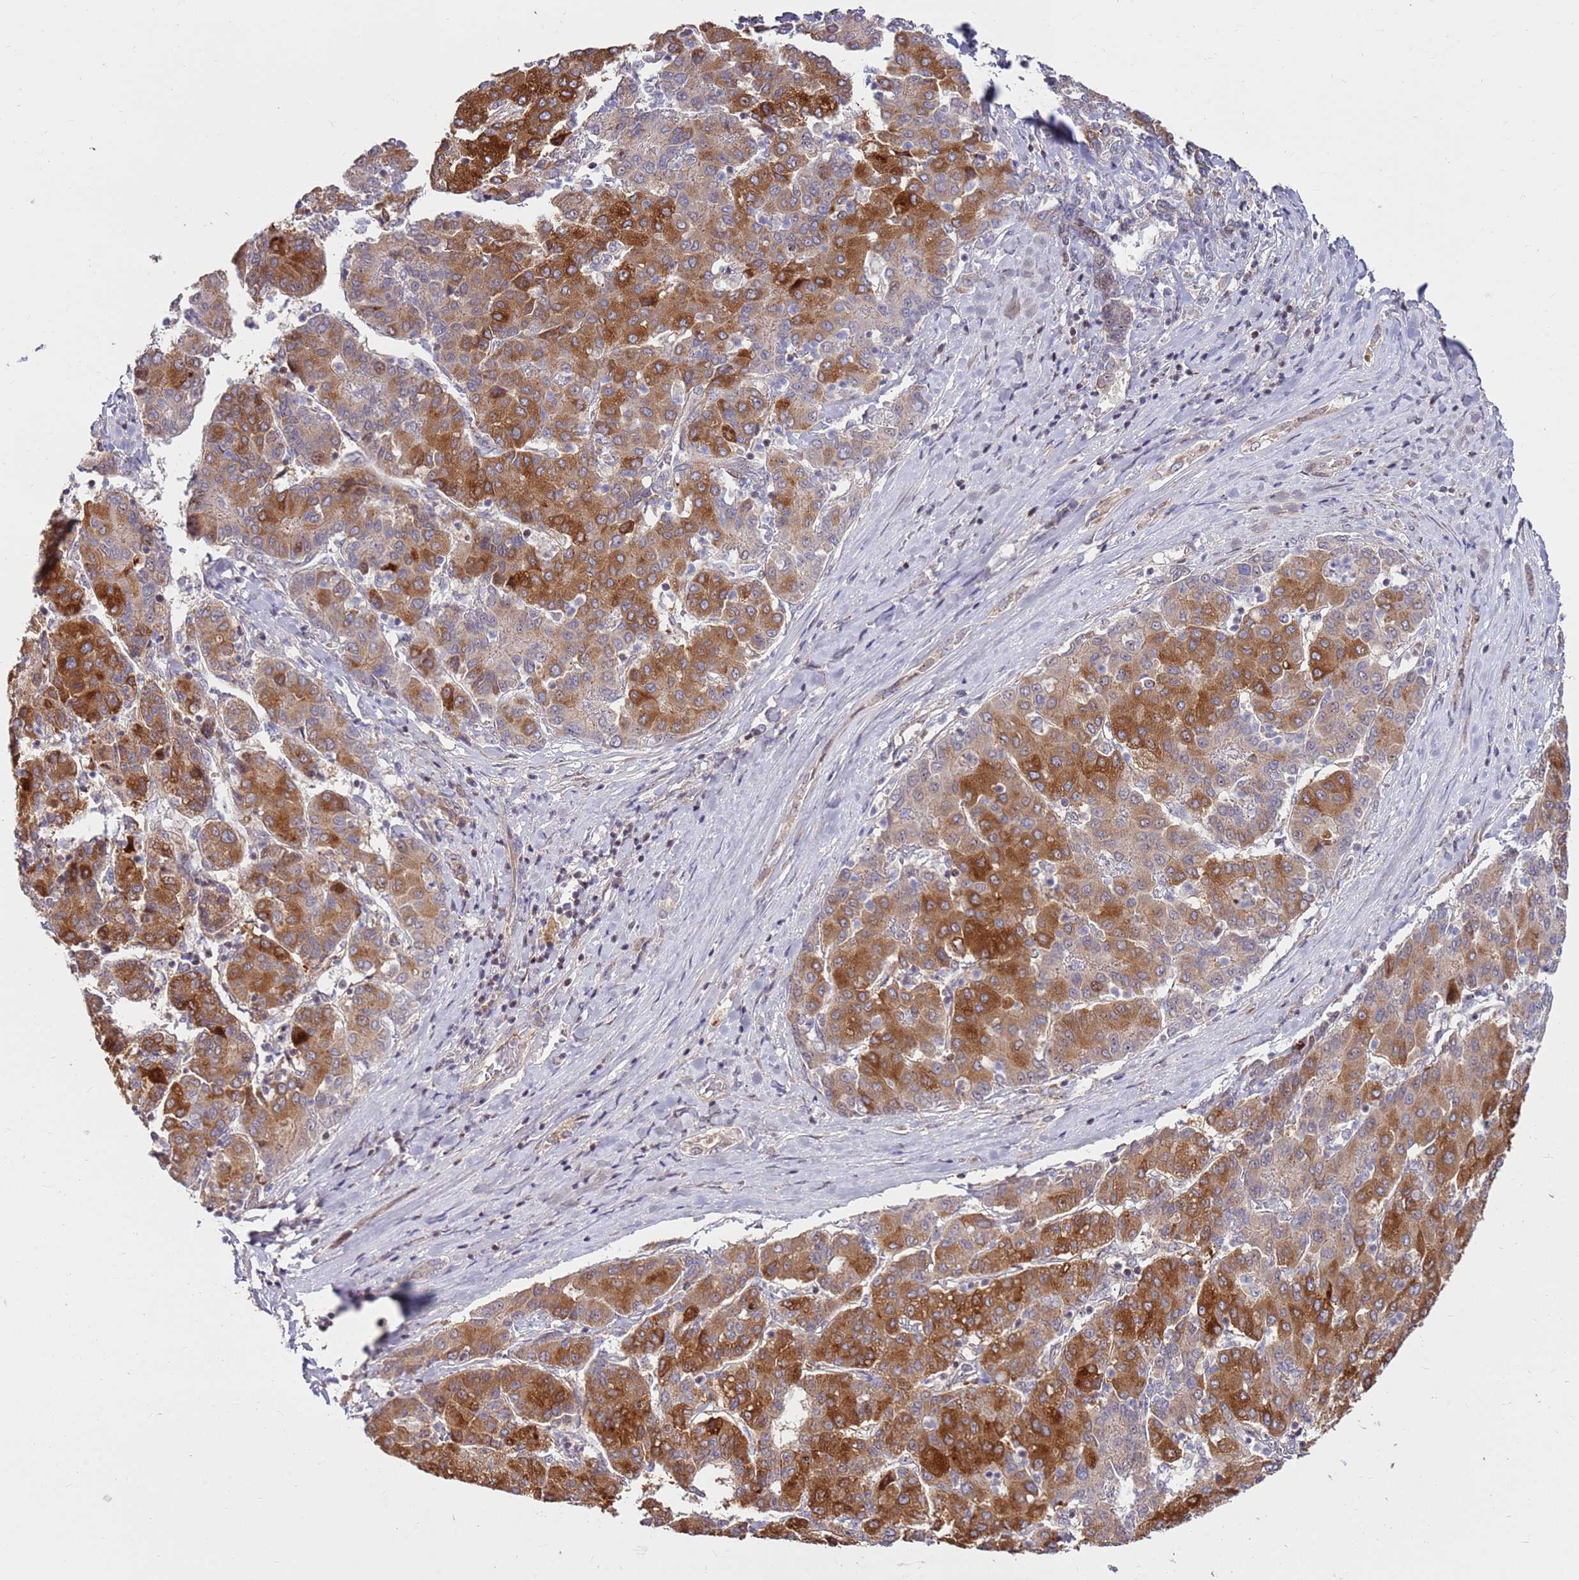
{"staining": {"intensity": "strong", "quantity": "25%-75%", "location": "cytoplasmic/membranous"}, "tissue": "liver cancer", "cell_type": "Tumor cells", "image_type": "cancer", "snomed": [{"axis": "morphology", "description": "Carcinoma, Hepatocellular, NOS"}, {"axis": "topography", "description": "Liver"}], "caption": "Immunohistochemical staining of human hepatocellular carcinoma (liver) shows high levels of strong cytoplasmic/membranous expression in approximately 25%-75% of tumor cells.", "gene": "KIF25", "patient": {"sex": "male", "age": 65}}